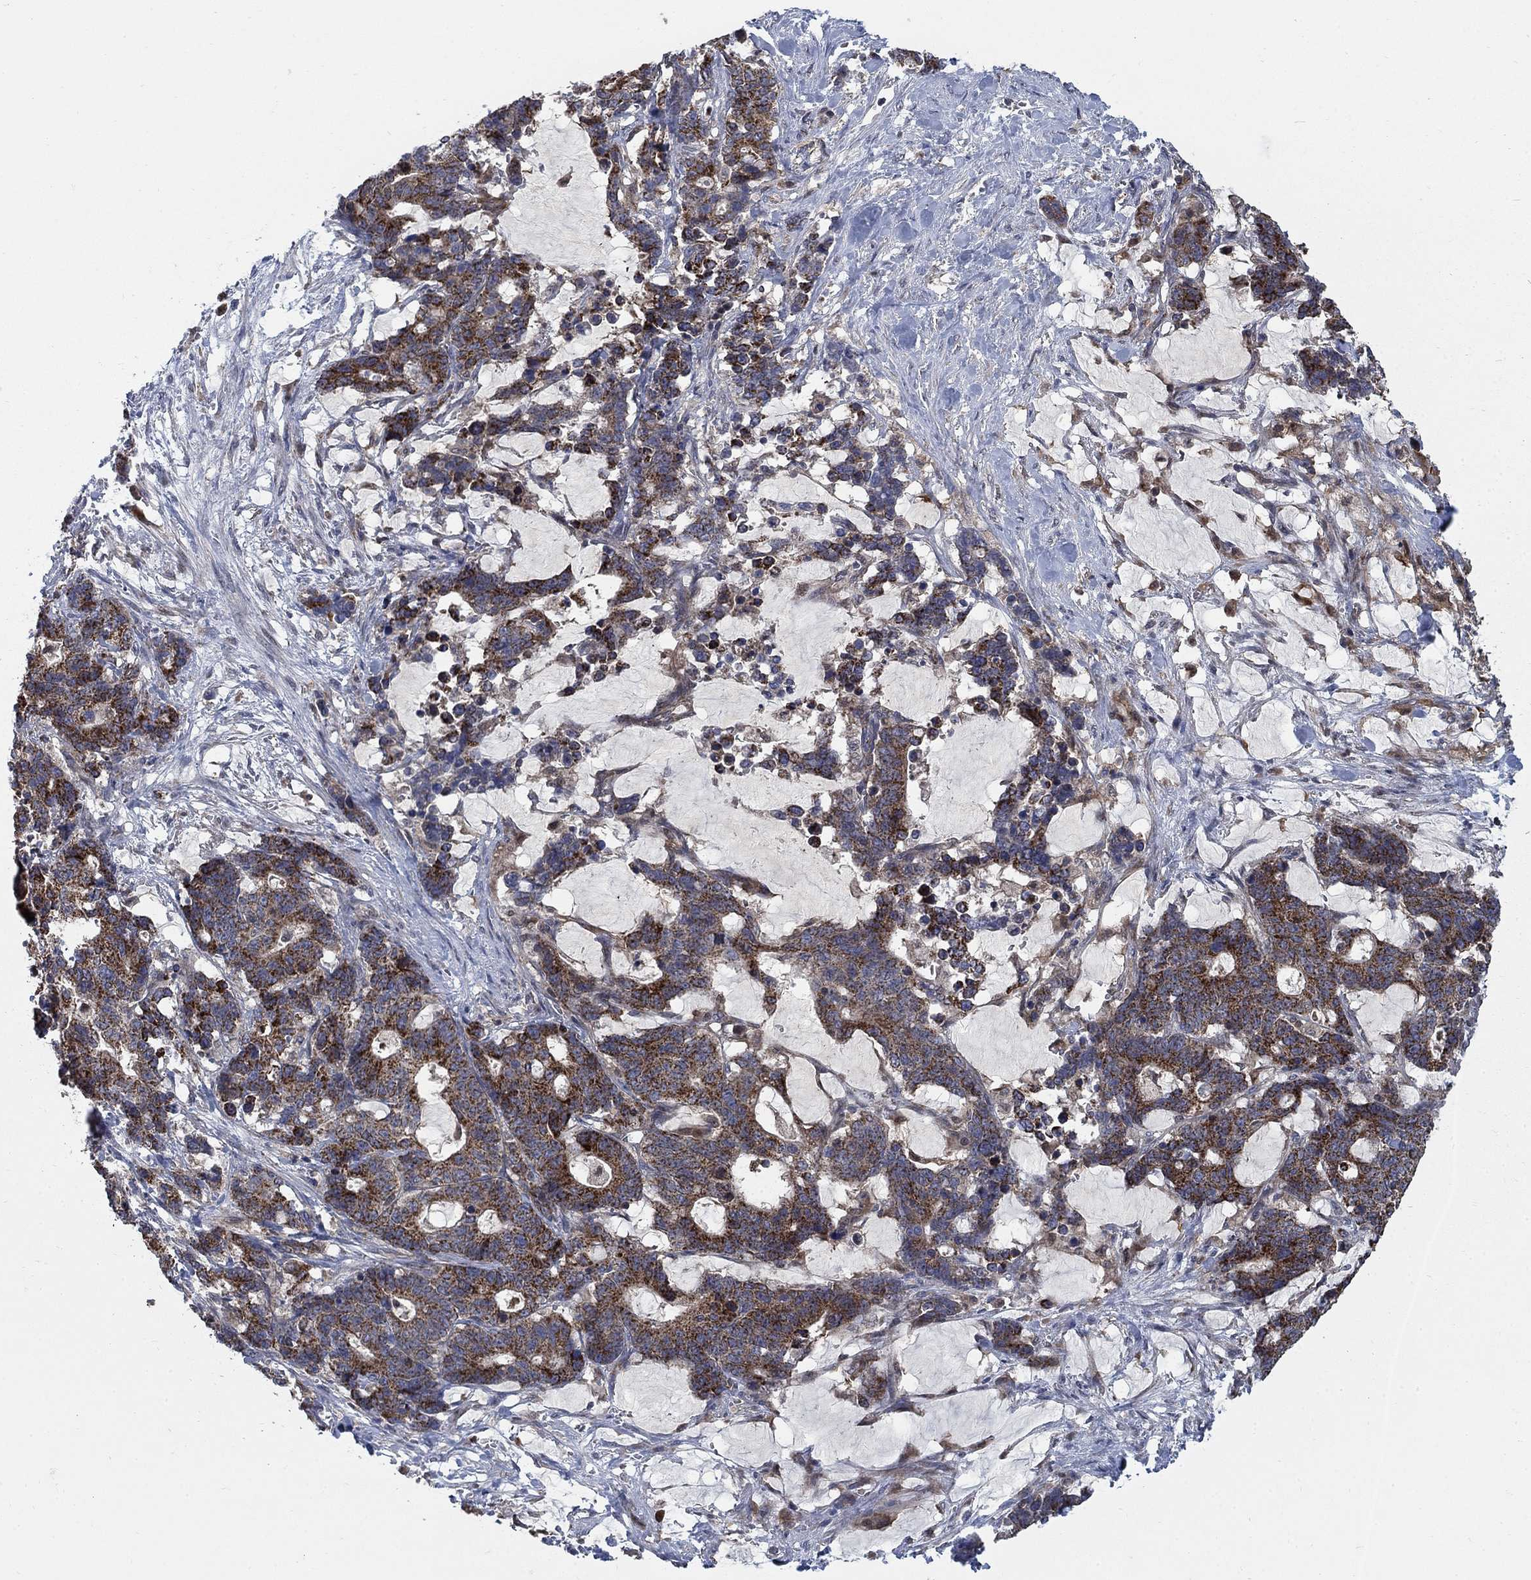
{"staining": {"intensity": "strong", "quantity": "25%-75%", "location": "cytoplasmic/membranous"}, "tissue": "stomach cancer", "cell_type": "Tumor cells", "image_type": "cancer", "snomed": [{"axis": "morphology", "description": "Normal tissue, NOS"}, {"axis": "morphology", "description": "Adenocarcinoma, NOS"}, {"axis": "topography", "description": "Stomach"}], "caption": "Protein expression analysis of human stomach cancer reveals strong cytoplasmic/membranous staining in about 25%-75% of tumor cells.", "gene": "NME7", "patient": {"sex": "female", "age": 64}}